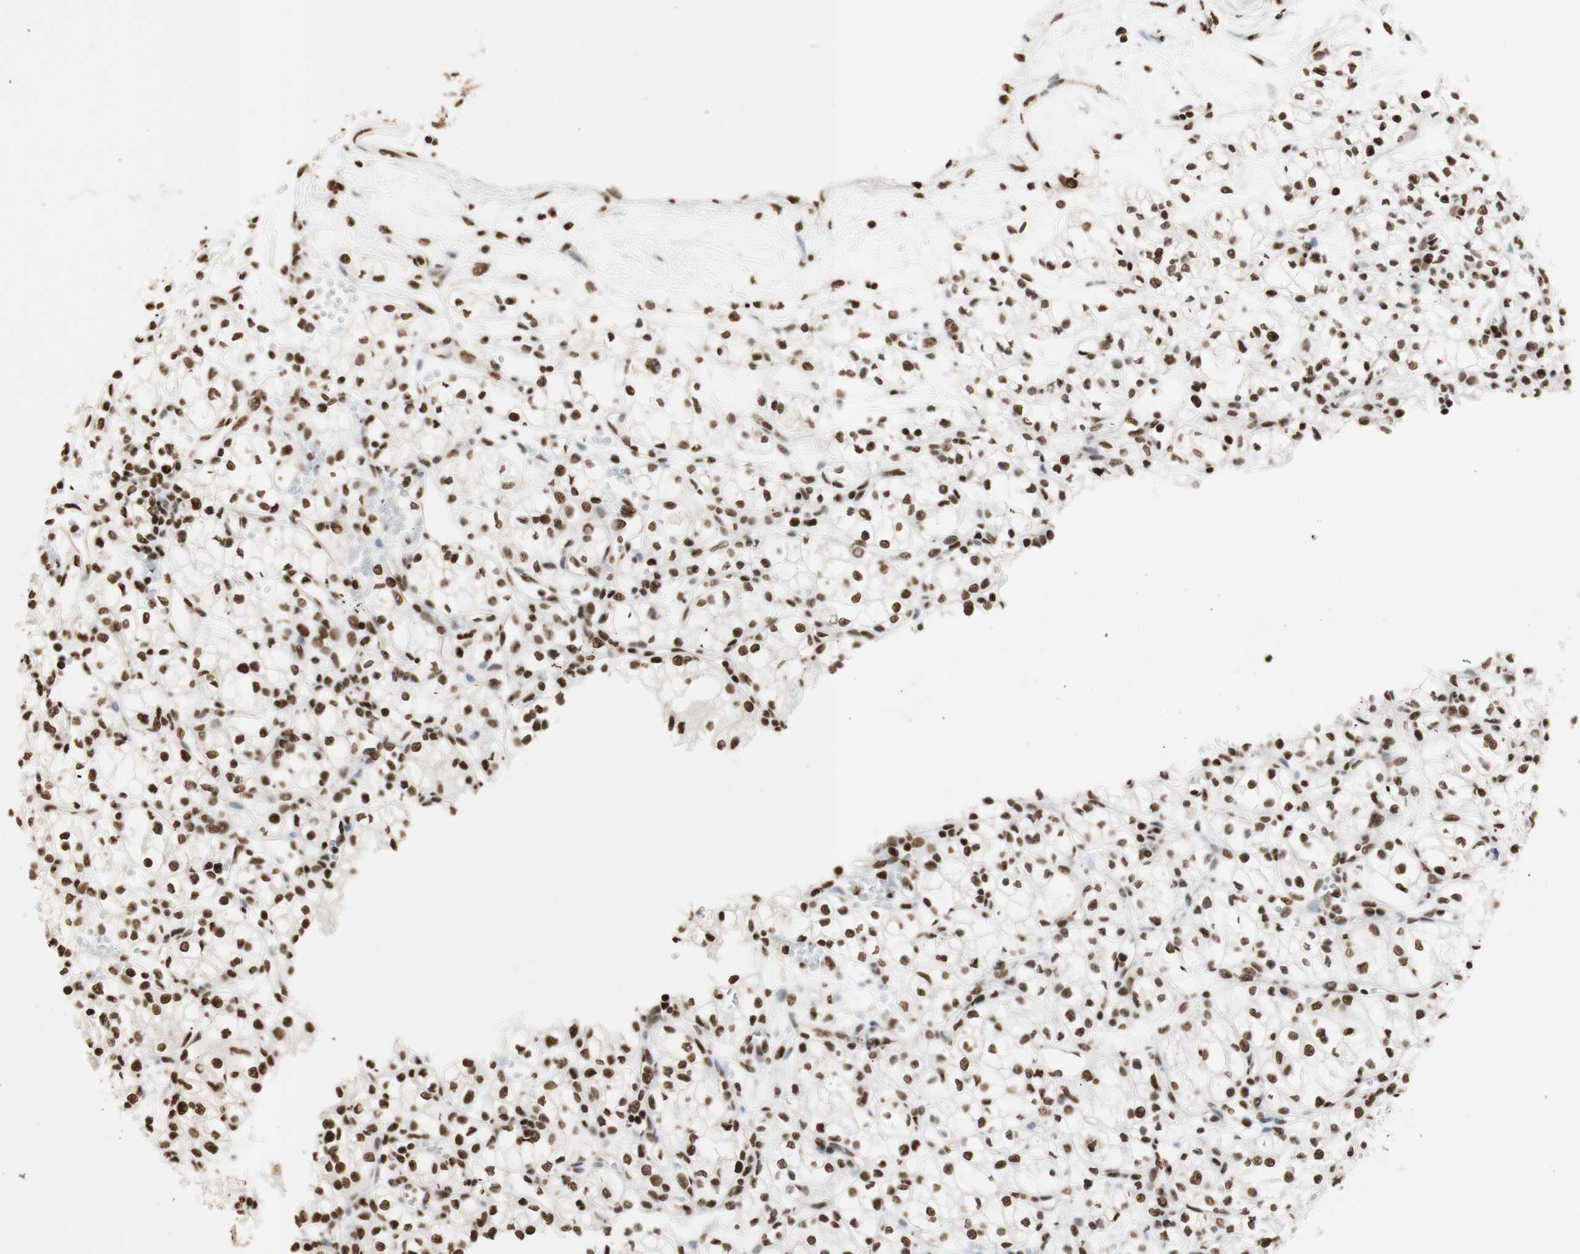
{"staining": {"intensity": "strong", "quantity": ">75%", "location": "nuclear"}, "tissue": "renal cancer", "cell_type": "Tumor cells", "image_type": "cancer", "snomed": [{"axis": "morphology", "description": "Normal tissue, NOS"}, {"axis": "morphology", "description": "Adenocarcinoma, NOS"}, {"axis": "topography", "description": "Kidney"}], "caption": "A histopathology image showing strong nuclear expression in approximately >75% of tumor cells in renal cancer, as visualized by brown immunohistochemical staining.", "gene": "HNRNPA2B1", "patient": {"sex": "male", "age": 59}}